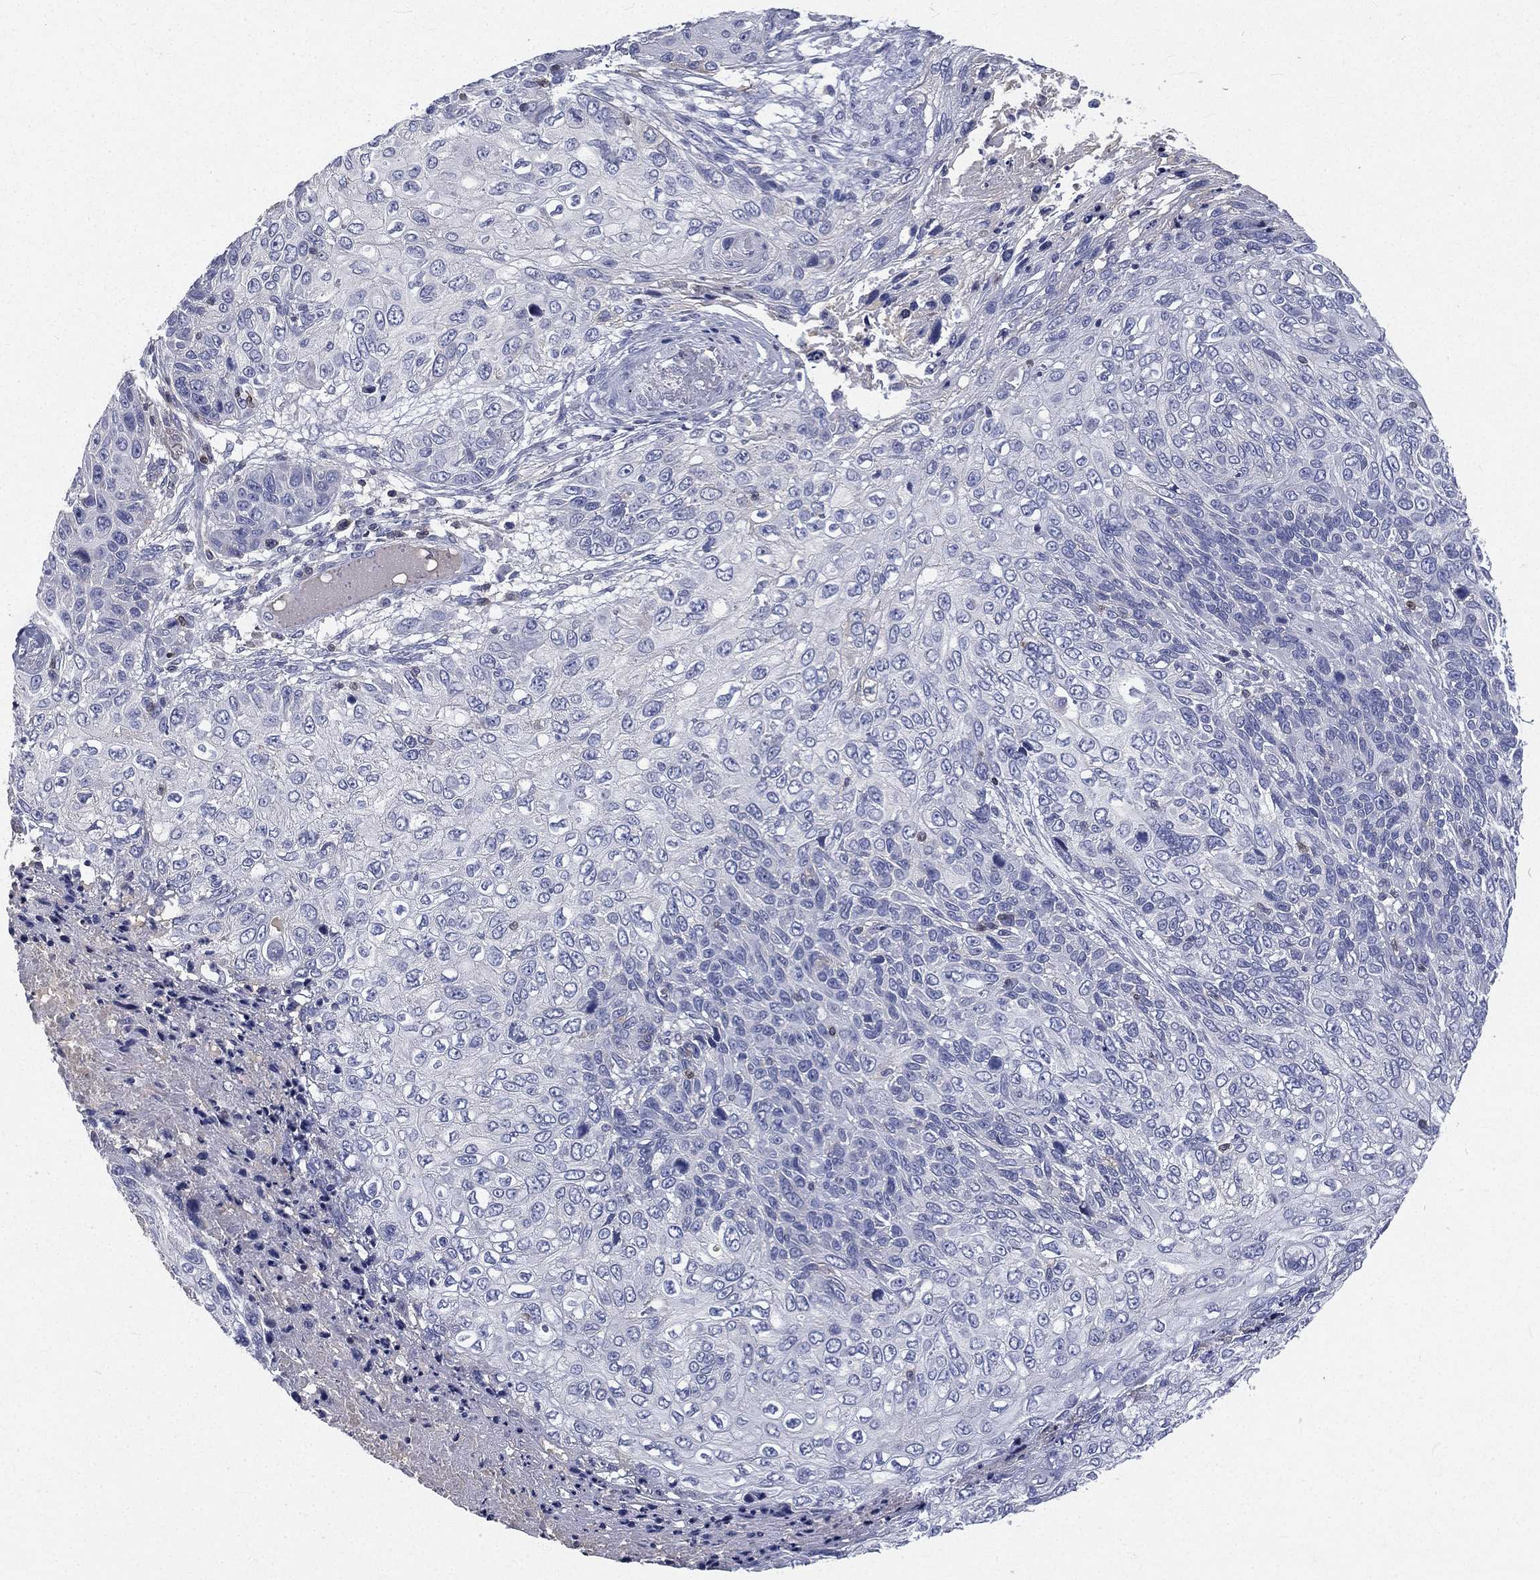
{"staining": {"intensity": "negative", "quantity": "none", "location": "none"}, "tissue": "skin cancer", "cell_type": "Tumor cells", "image_type": "cancer", "snomed": [{"axis": "morphology", "description": "Squamous cell carcinoma, NOS"}, {"axis": "topography", "description": "Skin"}], "caption": "The immunohistochemistry (IHC) micrograph has no significant positivity in tumor cells of skin cancer (squamous cell carcinoma) tissue. (DAB (3,3'-diaminobenzidine) IHC visualized using brightfield microscopy, high magnification).", "gene": "CD3D", "patient": {"sex": "male", "age": 92}}